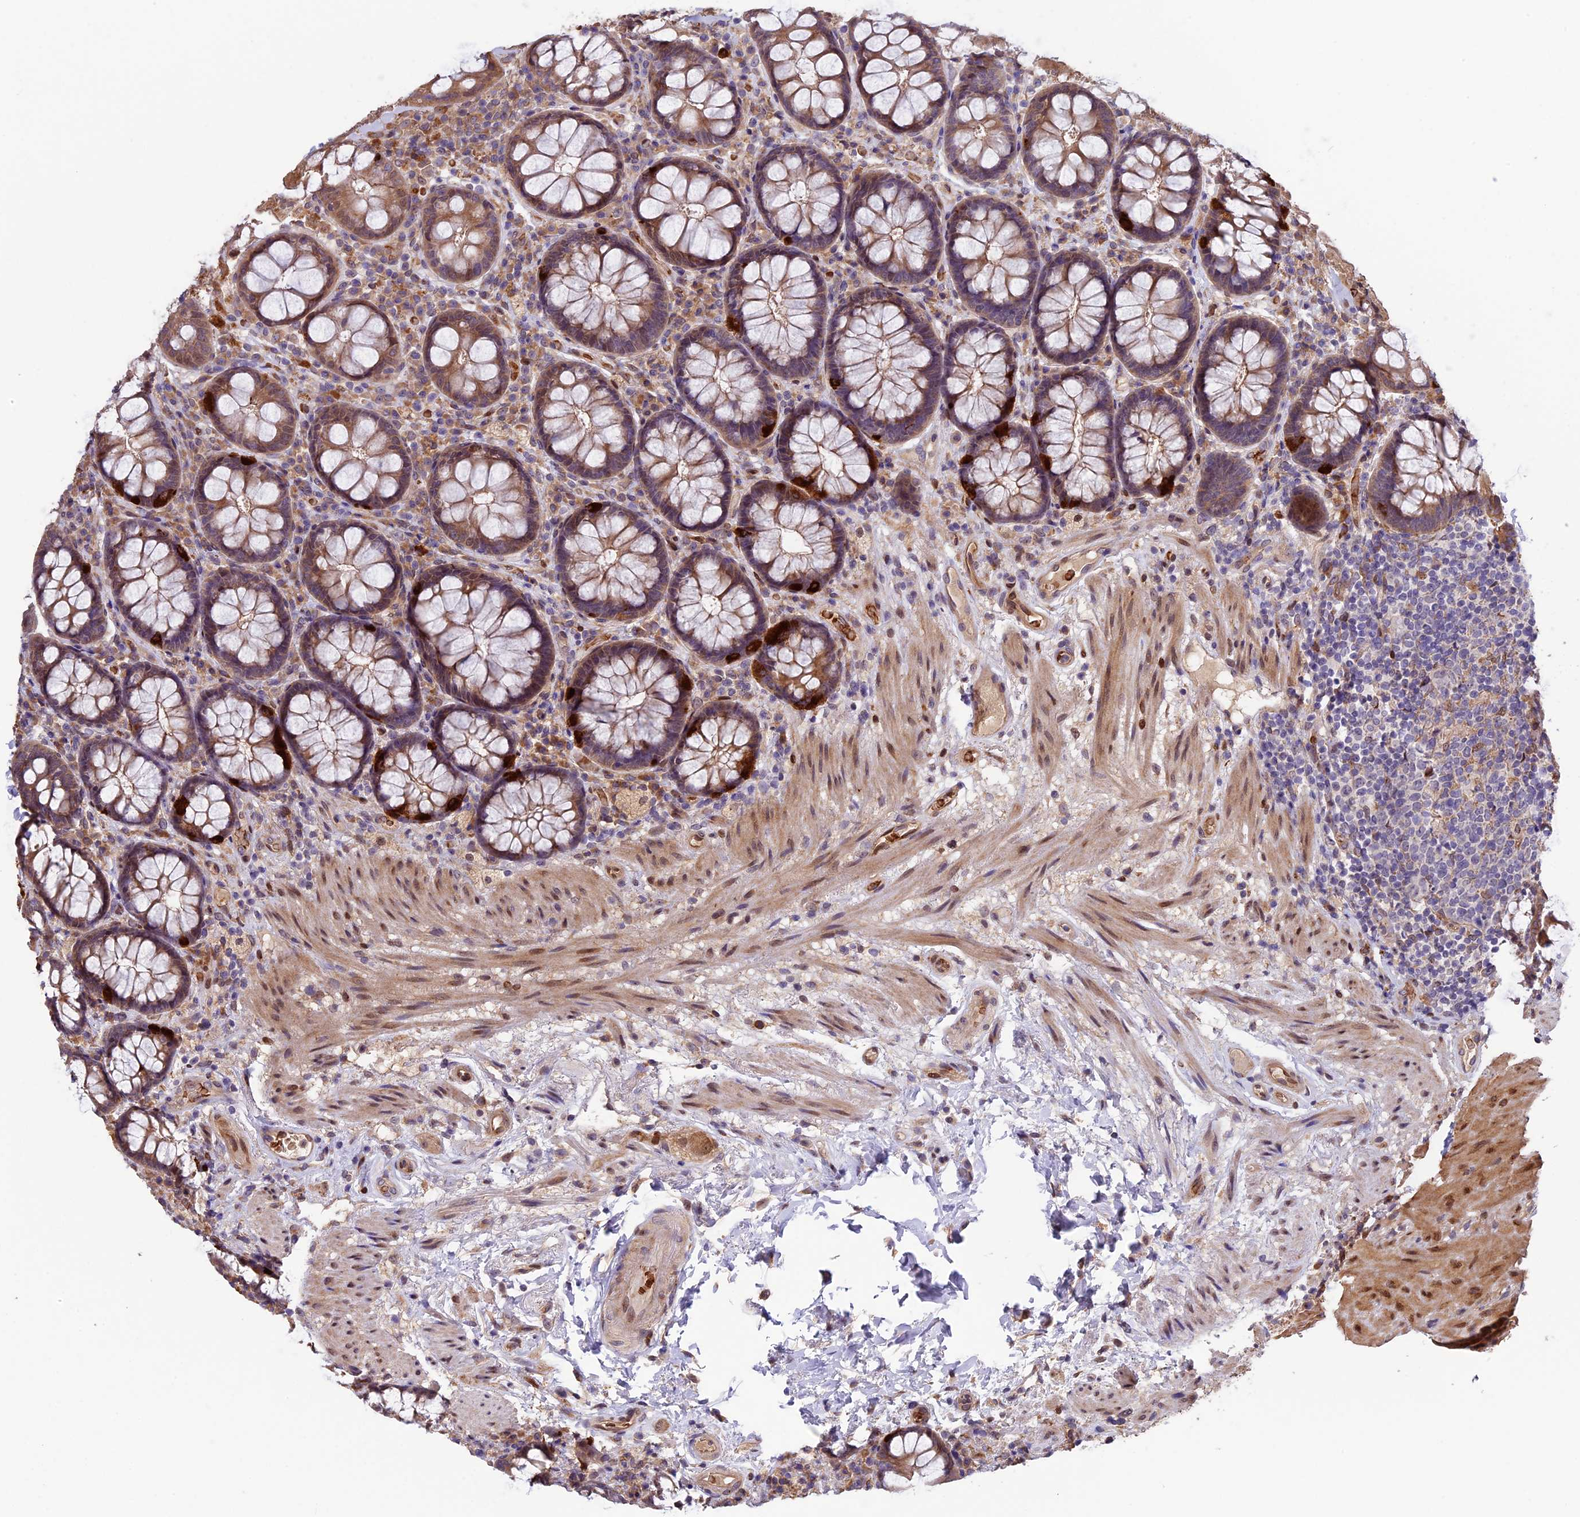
{"staining": {"intensity": "moderate", "quantity": ">75%", "location": "cytoplasmic/membranous"}, "tissue": "rectum", "cell_type": "Glandular cells", "image_type": "normal", "snomed": [{"axis": "morphology", "description": "Normal tissue, NOS"}, {"axis": "topography", "description": "Rectum"}], "caption": "Protein analysis of benign rectum shows moderate cytoplasmic/membranous positivity in approximately >75% of glandular cells. The staining was performed using DAB (3,3'-diaminobenzidine) to visualize the protein expression in brown, while the nuclei were stained in blue with hematoxylin (Magnification: 20x).", "gene": "CCDC9B", "patient": {"sex": "male", "age": 83}}